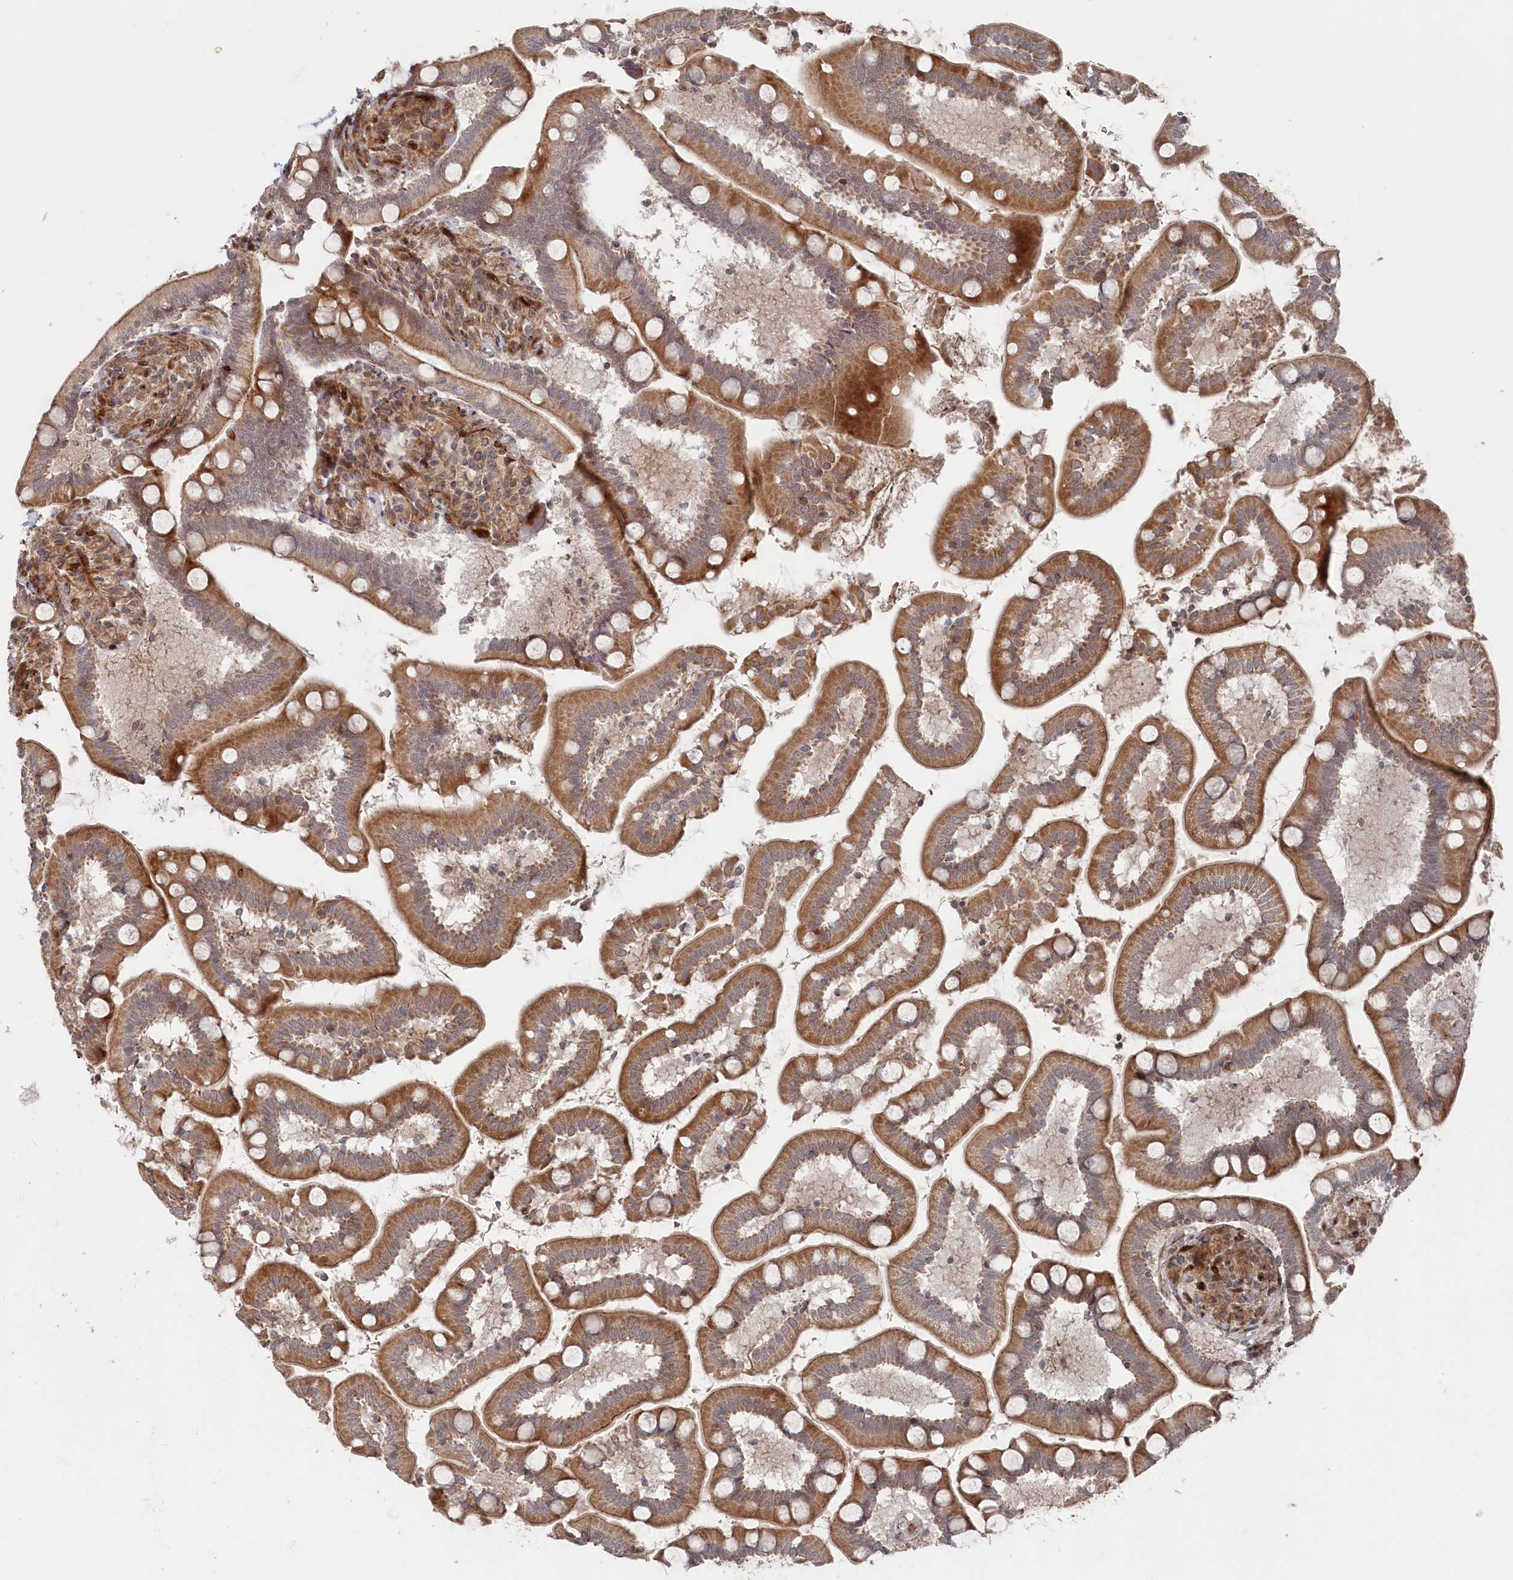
{"staining": {"intensity": "strong", "quantity": ">75%", "location": "cytoplasmic/membranous,nuclear"}, "tissue": "small intestine", "cell_type": "Glandular cells", "image_type": "normal", "snomed": [{"axis": "morphology", "description": "Normal tissue, NOS"}, {"axis": "topography", "description": "Small intestine"}], "caption": "DAB immunohistochemical staining of unremarkable human small intestine exhibits strong cytoplasmic/membranous,nuclear protein expression in approximately >75% of glandular cells.", "gene": "POLR3A", "patient": {"sex": "female", "age": 64}}